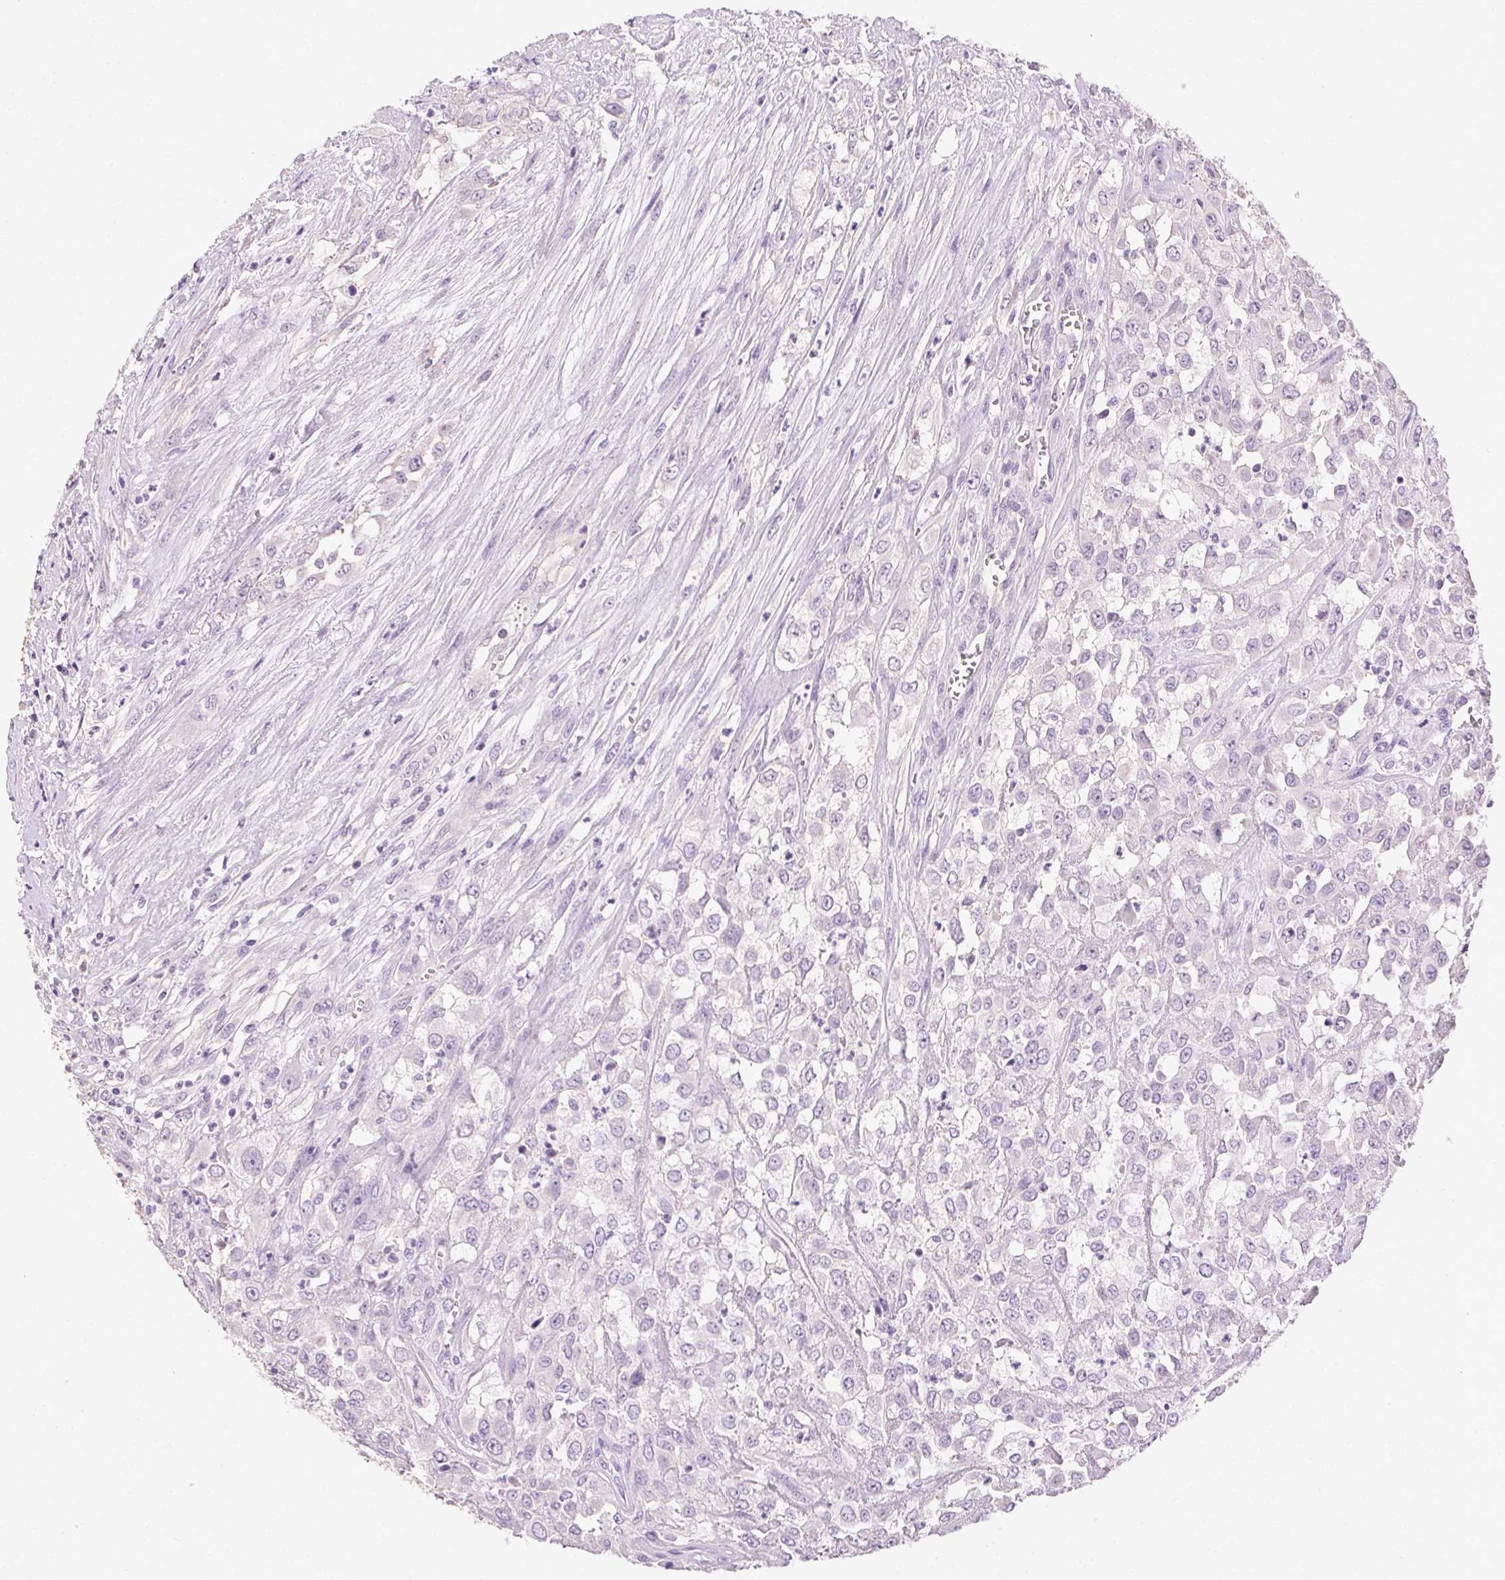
{"staining": {"intensity": "negative", "quantity": "none", "location": "none"}, "tissue": "urothelial cancer", "cell_type": "Tumor cells", "image_type": "cancer", "snomed": [{"axis": "morphology", "description": "Urothelial carcinoma, High grade"}, {"axis": "topography", "description": "Urinary bladder"}], "caption": "Tumor cells are negative for protein expression in human urothelial cancer.", "gene": "SYCE2", "patient": {"sex": "male", "age": 67}}